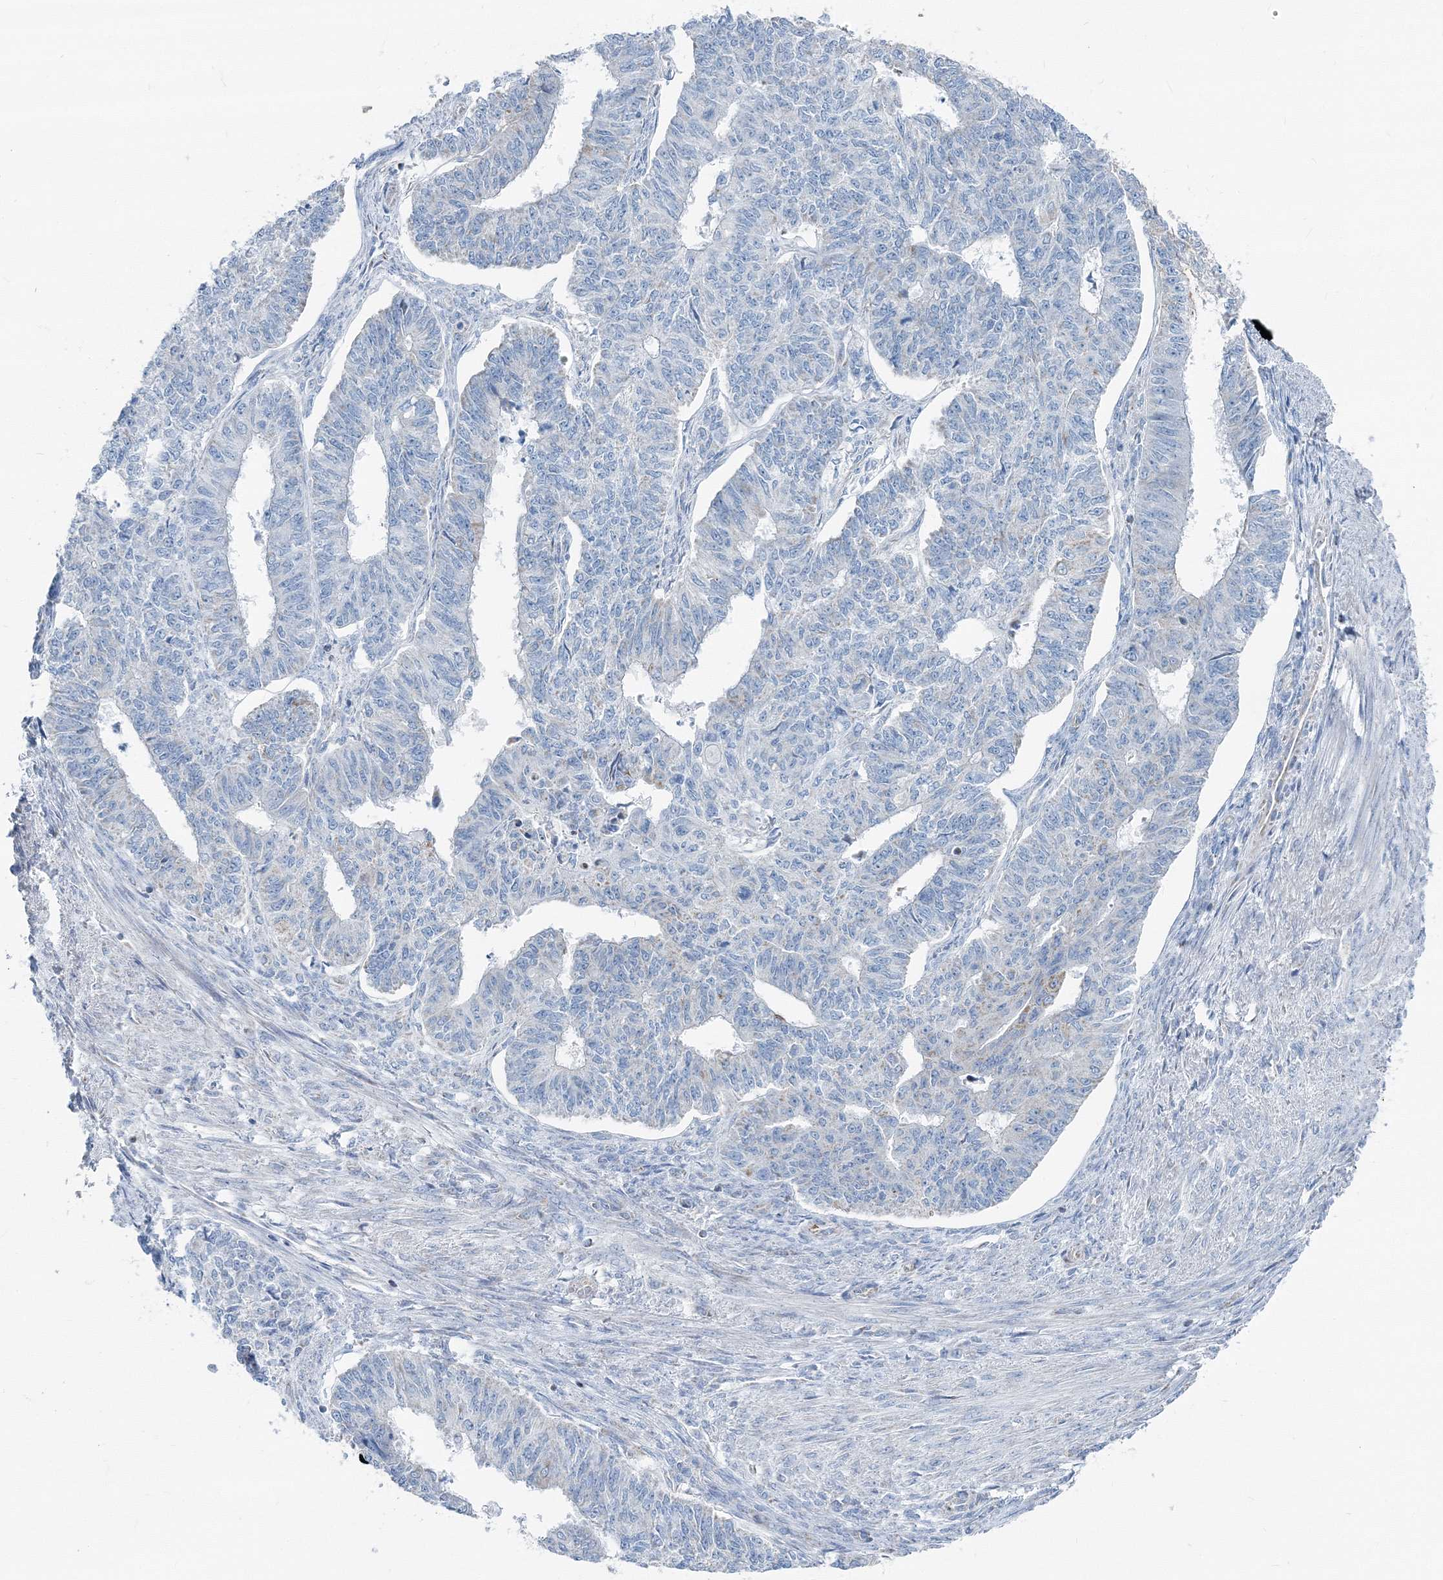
{"staining": {"intensity": "negative", "quantity": "none", "location": "none"}, "tissue": "endometrial cancer", "cell_type": "Tumor cells", "image_type": "cancer", "snomed": [{"axis": "morphology", "description": "Adenocarcinoma, NOS"}, {"axis": "topography", "description": "Endometrium"}], "caption": "IHC histopathology image of endometrial cancer (adenocarcinoma) stained for a protein (brown), which demonstrates no staining in tumor cells.", "gene": "GABARAPL2", "patient": {"sex": "female", "age": 32}}